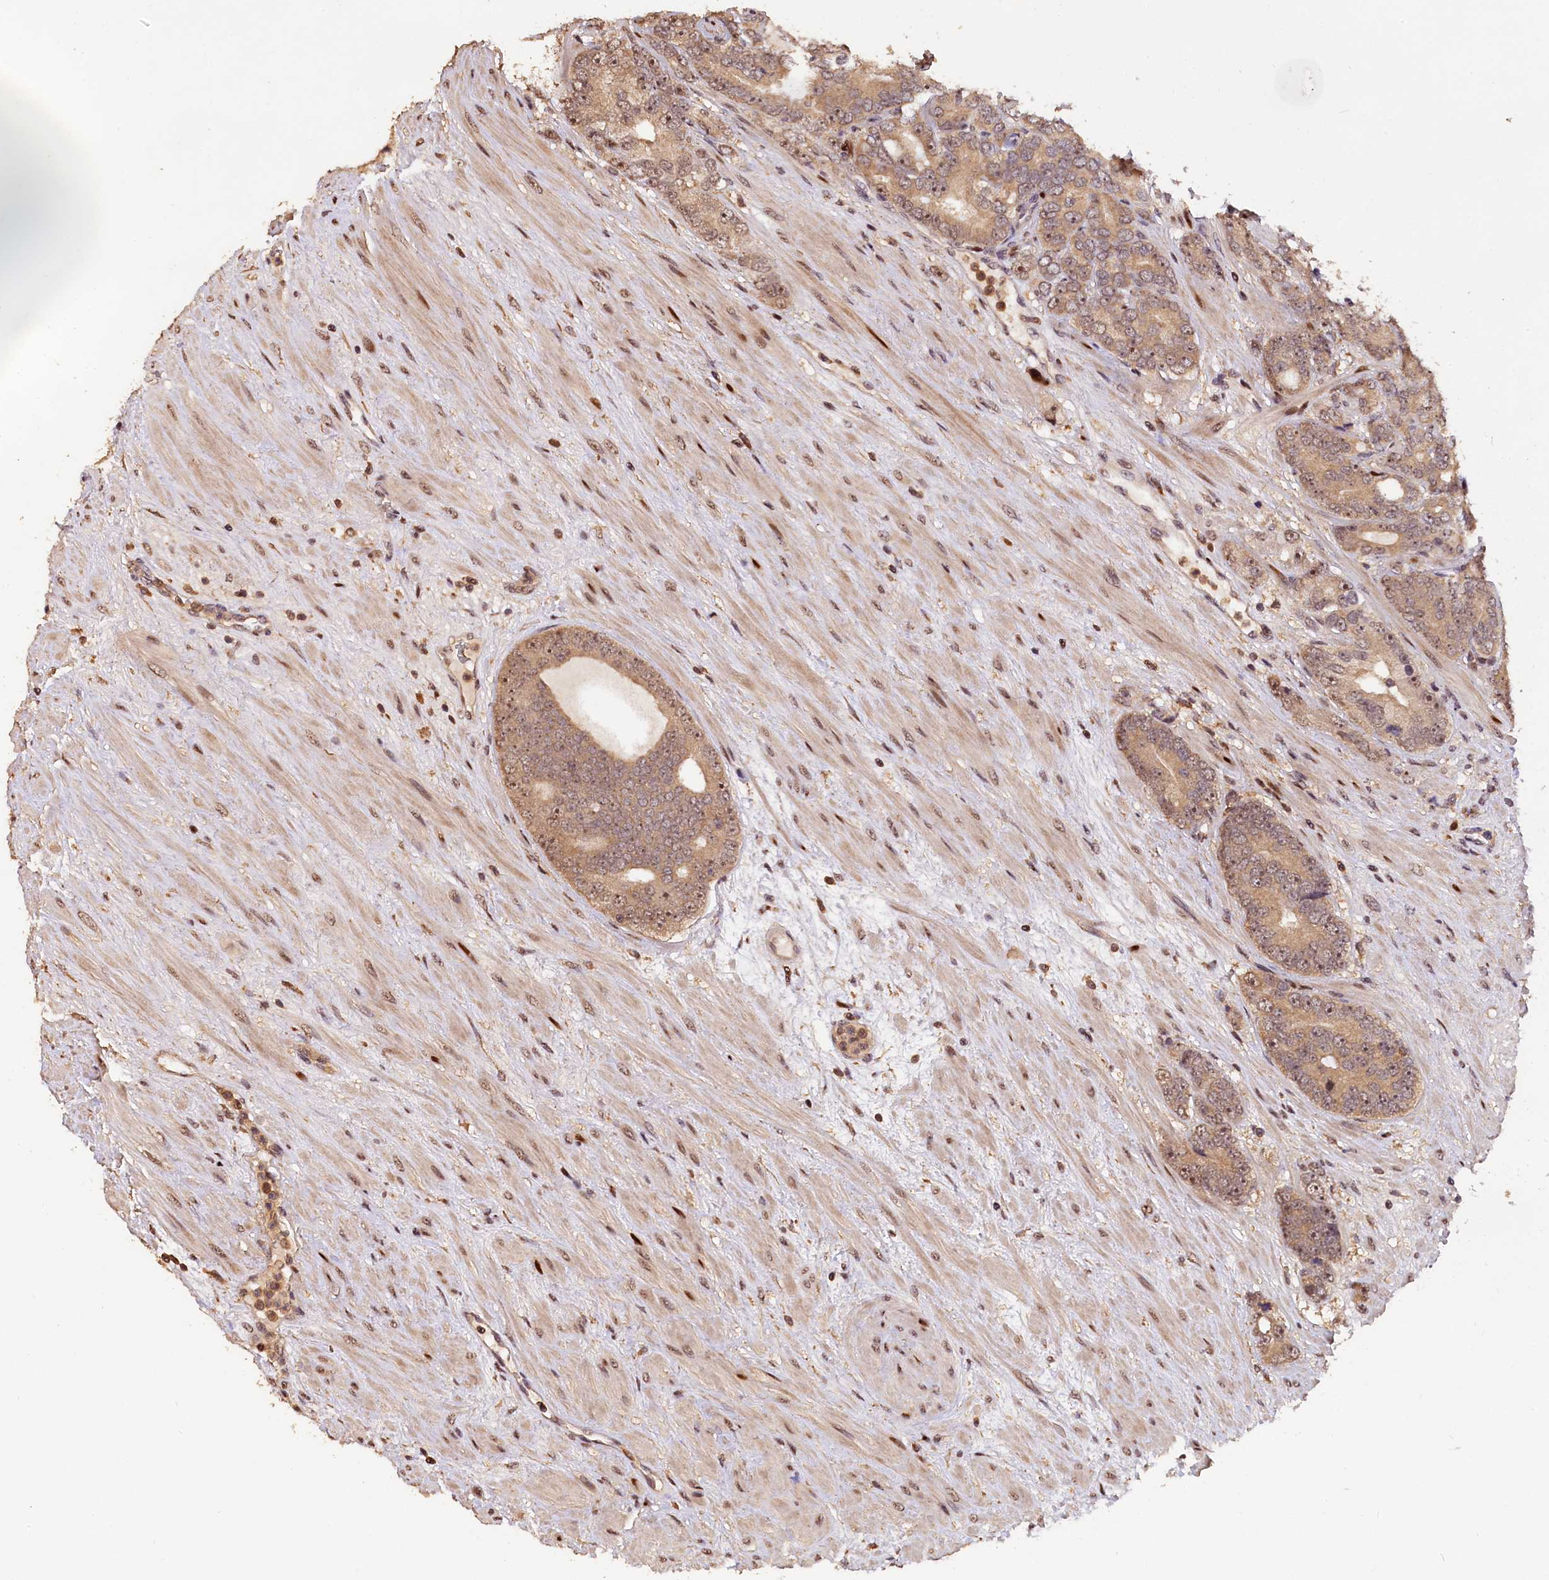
{"staining": {"intensity": "weak", "quantity": ">75%", "location": "cytoplasmic/membranous,nuclear"}, "tissue": "prostate cancer", "cell_type": "Tumor cells", "image_type": "cancer", "snomed": [{"axis": "morphology", "description": "Adenocarcinoma, High grade"}, {"axis": "topography", "description": "Prostate"}], "caption": "High-magnification brightfield microscopy of prostate adenocarcinoma (high-grade) stained with DAB (3,3'-diaminobenzidine) (brown) and counterstained with hematoxylin (blue). tumor cells exhibit weak cytoplasmic/membranous and nuclear positivity is seen in about>75% of cells.", "gene": "PHAF1", "patient": {"sex": "male", "age": 64}}